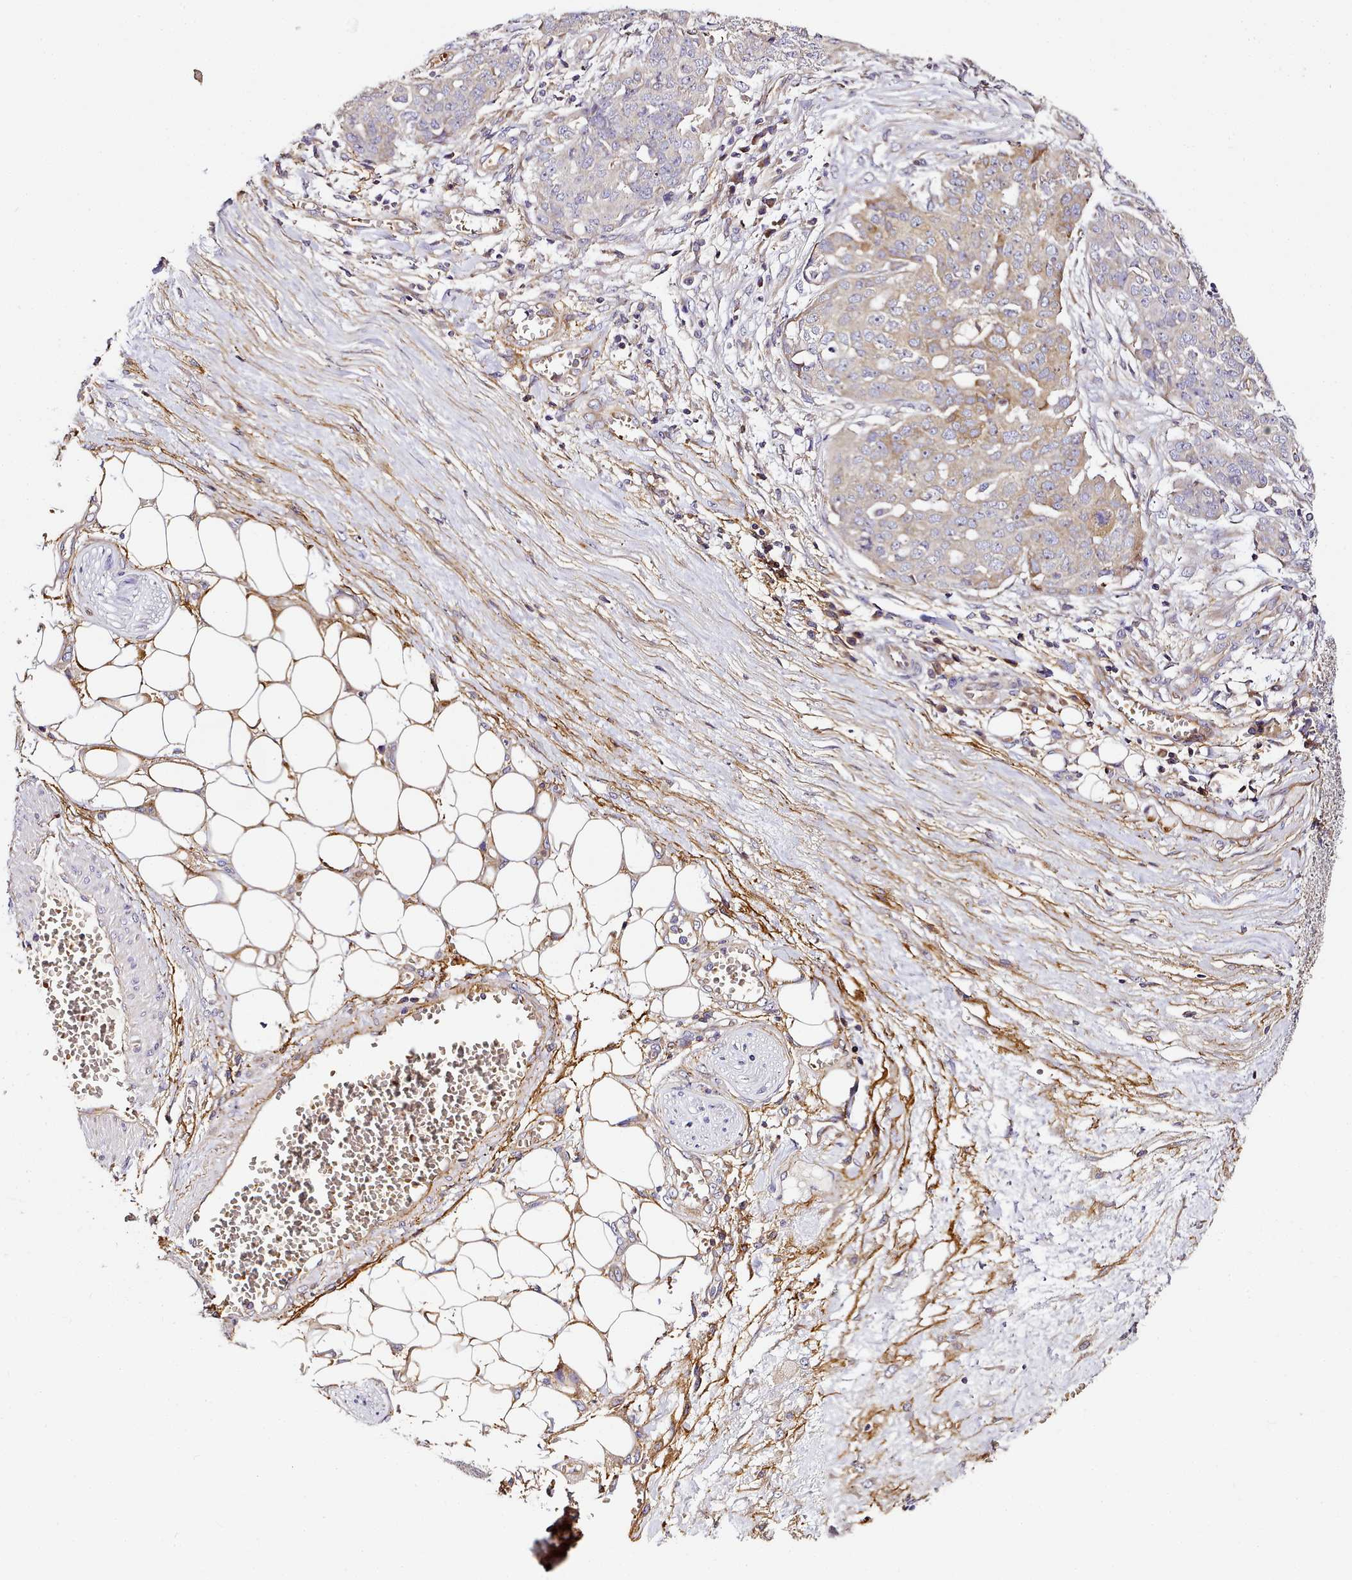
{"staining": {"intensity": "weak", "quantity": "<25%", "location": "cytoplasmic/membranous"}, "tissue": "ovarian cancer", "cell_type": "Tumor cells", "image_type": "cancer", "snomed": [{"axis": "morphology", "description": "Cystadenocarcinoma, serous, NOS"}, {"axis": "topography", "description": "Soft tissue"}, {"axis": "topography", "description": "Ovary"}], "caption": "High power microscopy image of an IHC photomicrograph of ovarian serous cystadenocarcinoma, revealing no significant expression in tumor cells.", "gene": "NBPF1", "patient": {"sex": "female", "age": 57}}